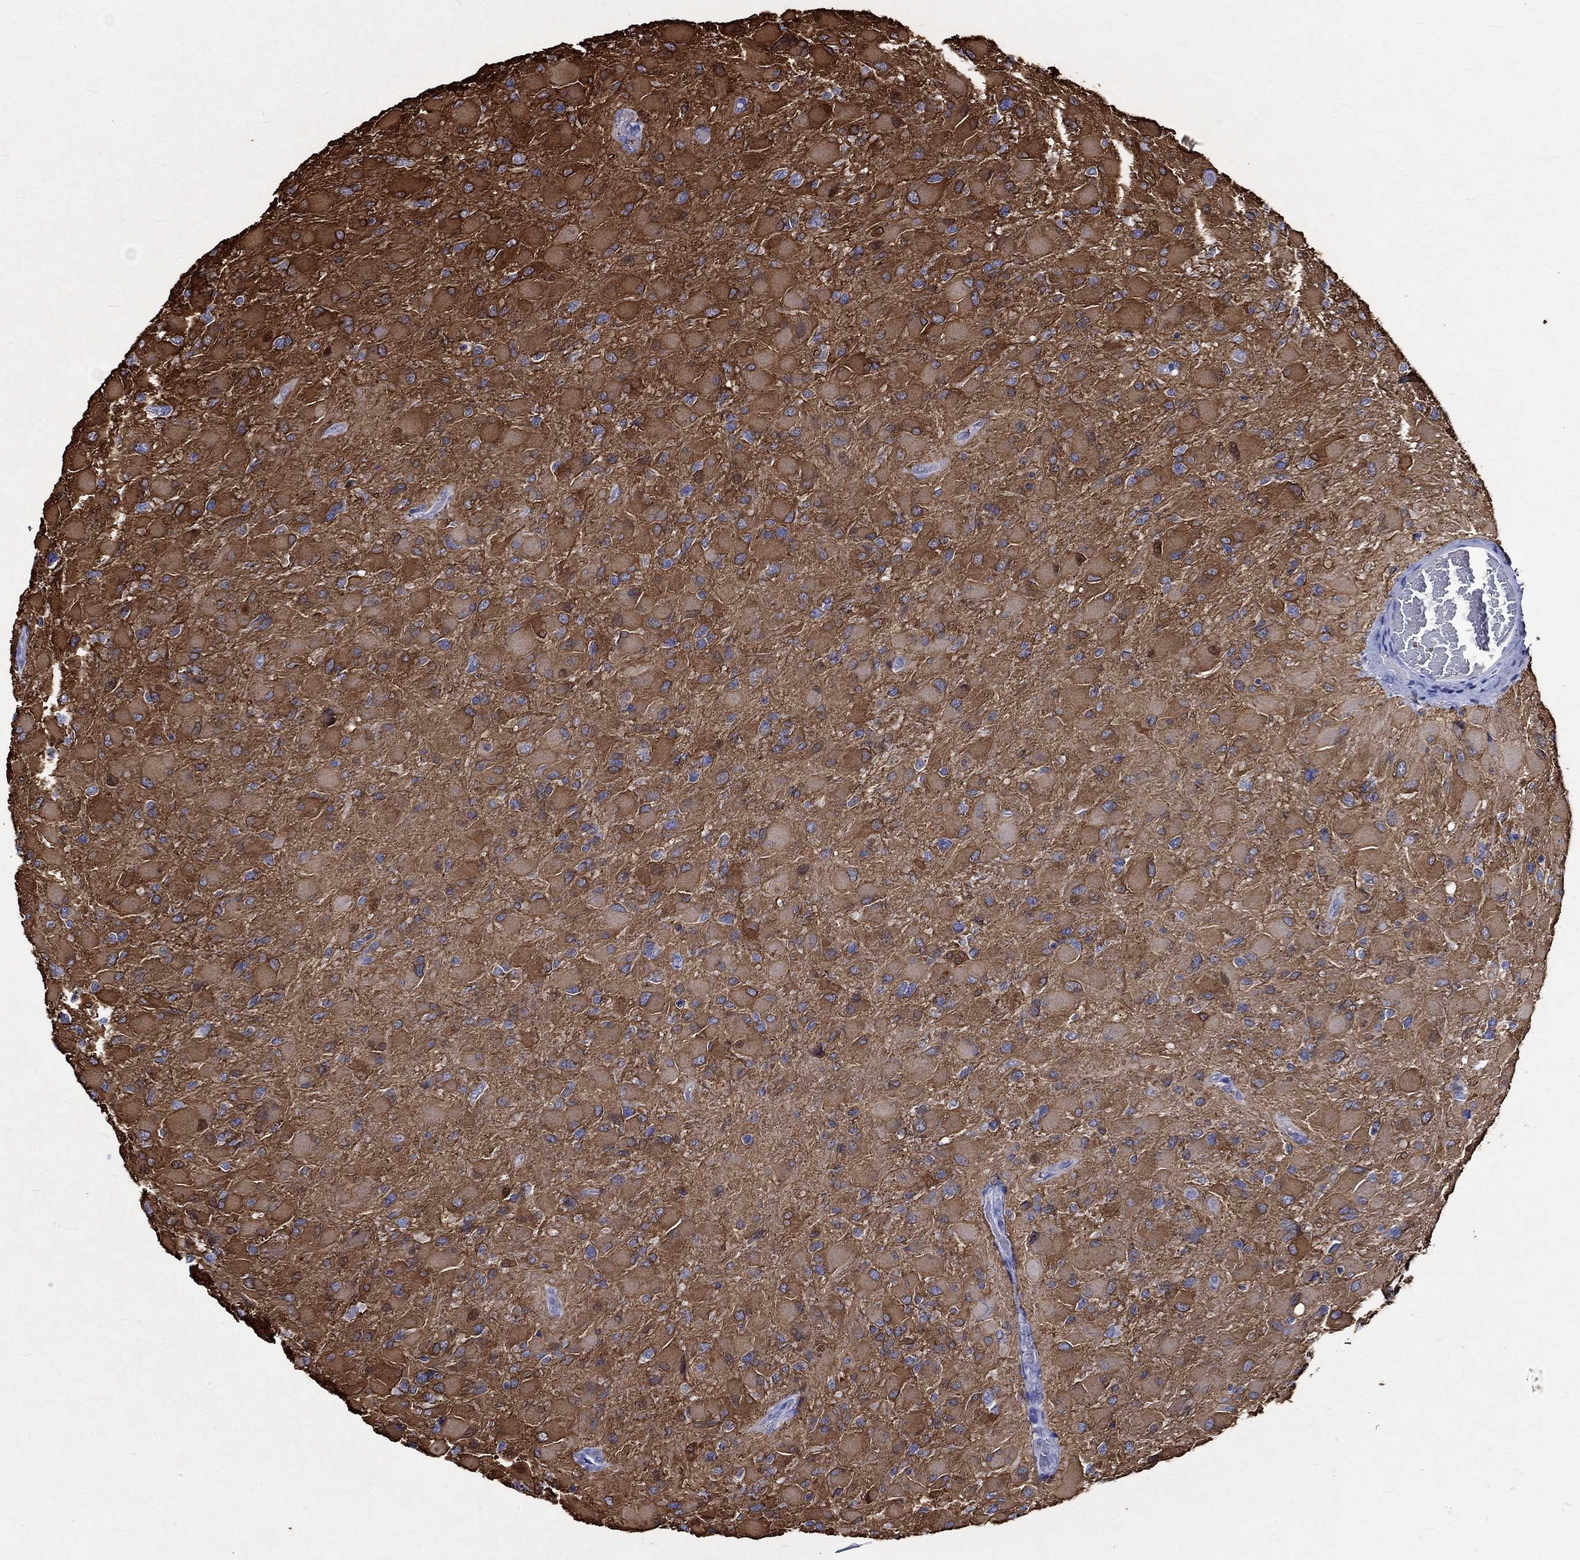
{"staining": {"intensity": "moderate", "quantity": "25%-75%", "location": "cytoplasmic/membranous"}, "tissue": "glioma", "cell_type": "Tumor cells", "image_type": "cancer", "snomed": [{"axis": "morphology", "description": "Glioma, malignant, High grade"}, {"axis": "topography", "description": "Cerebral cortex"}], "caption": "Glioma stained for a protein reveals moderate cytoplasmic/membranous positivity in tumor cells.", "gene": "CRYAB", "patient": {"sex": "female", "age": 36}}